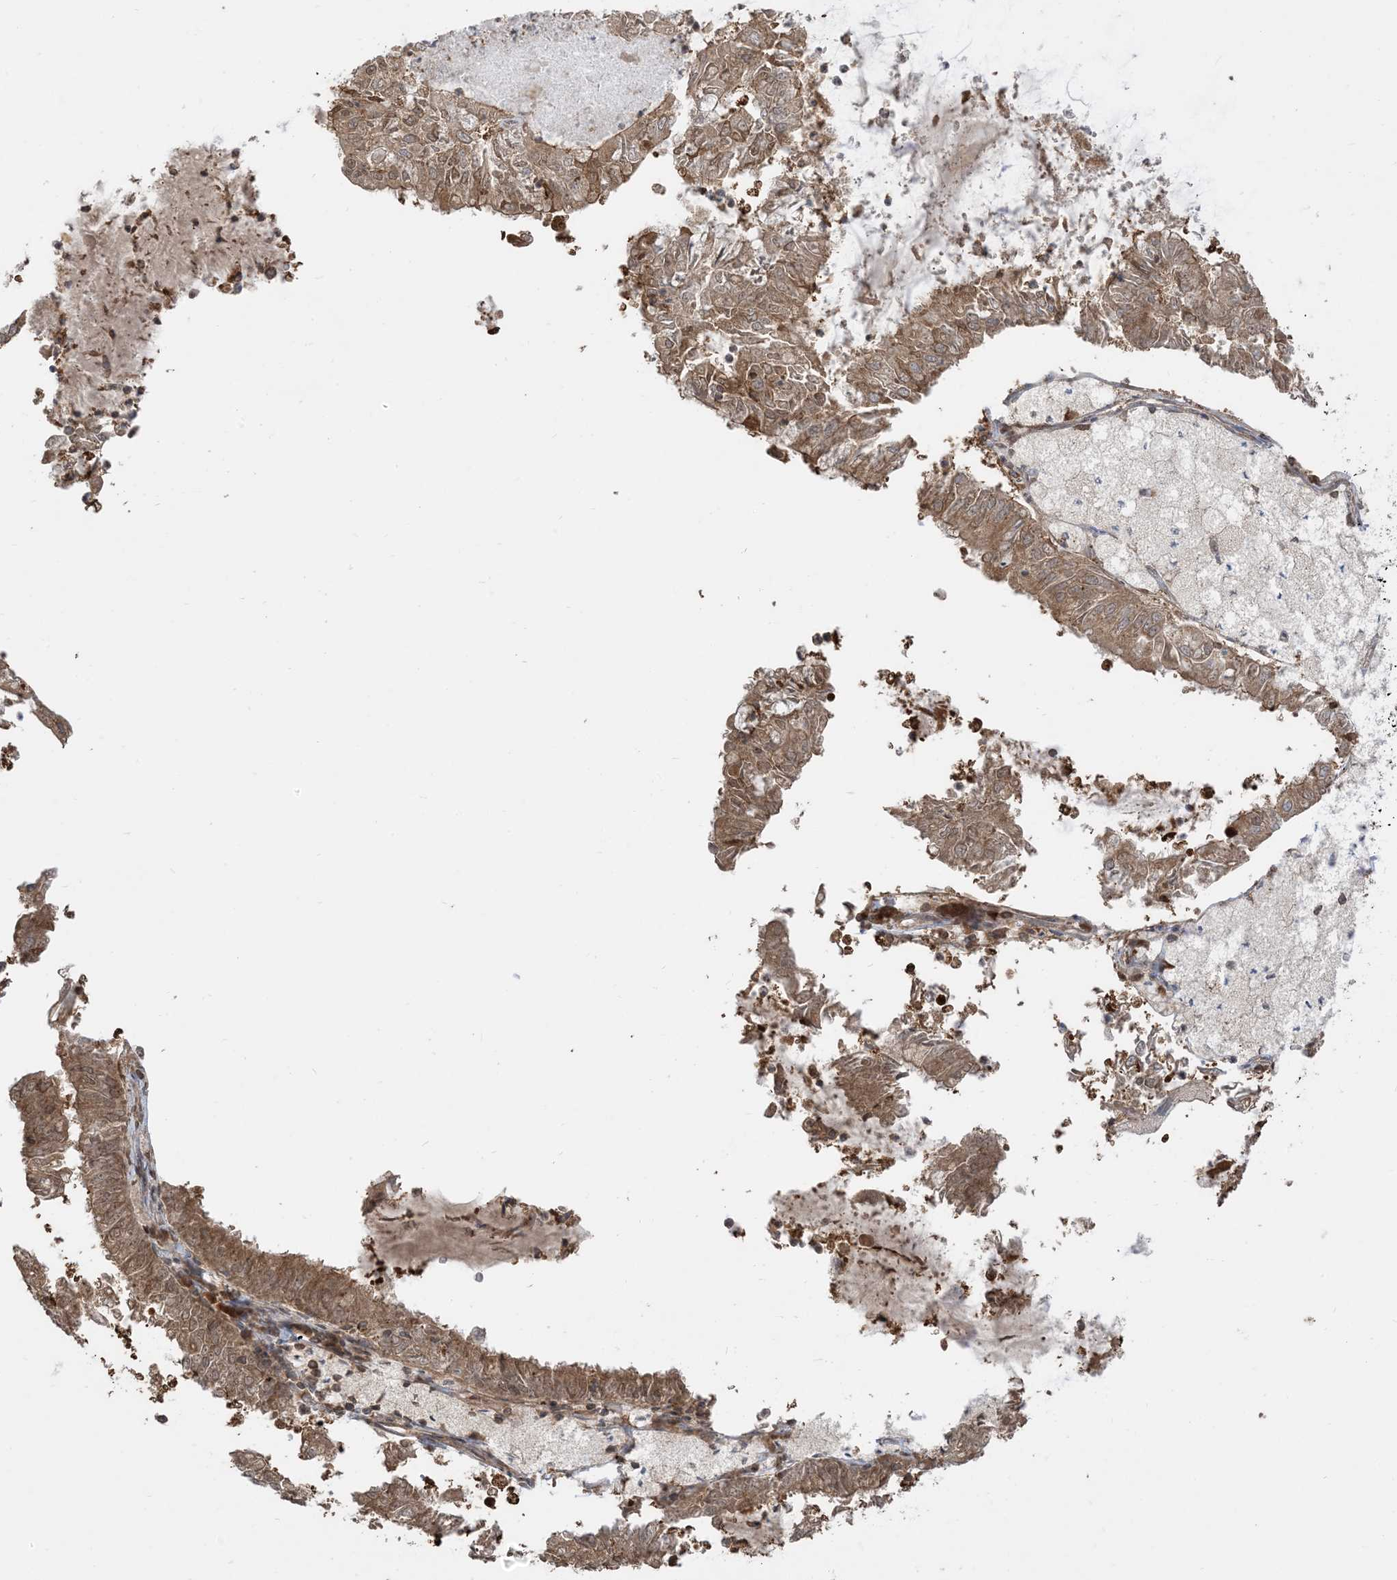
{"staining": {"intensity": "moderate", "quantity": ">75%", "location": "cytoplasmic/membranous,nuclear"}, "tissue": "endometrial cancer", "cell_type": "Tumor cells", "image_type": "cancer", "snomed": [{"axis": "morphology", "description": "Adenocarcinoma, NOS"}, {"axis": "topography", "description": "Endometrium"}], "caption": "Endometrial cancer tissue displays moderate cytoplasmic/membranous and nuclear expression in about >75% of tumor cells, visualized by immunohistochemistry.", "gene": "SRP72", "patient": {"sex": "female", "age": 57}}